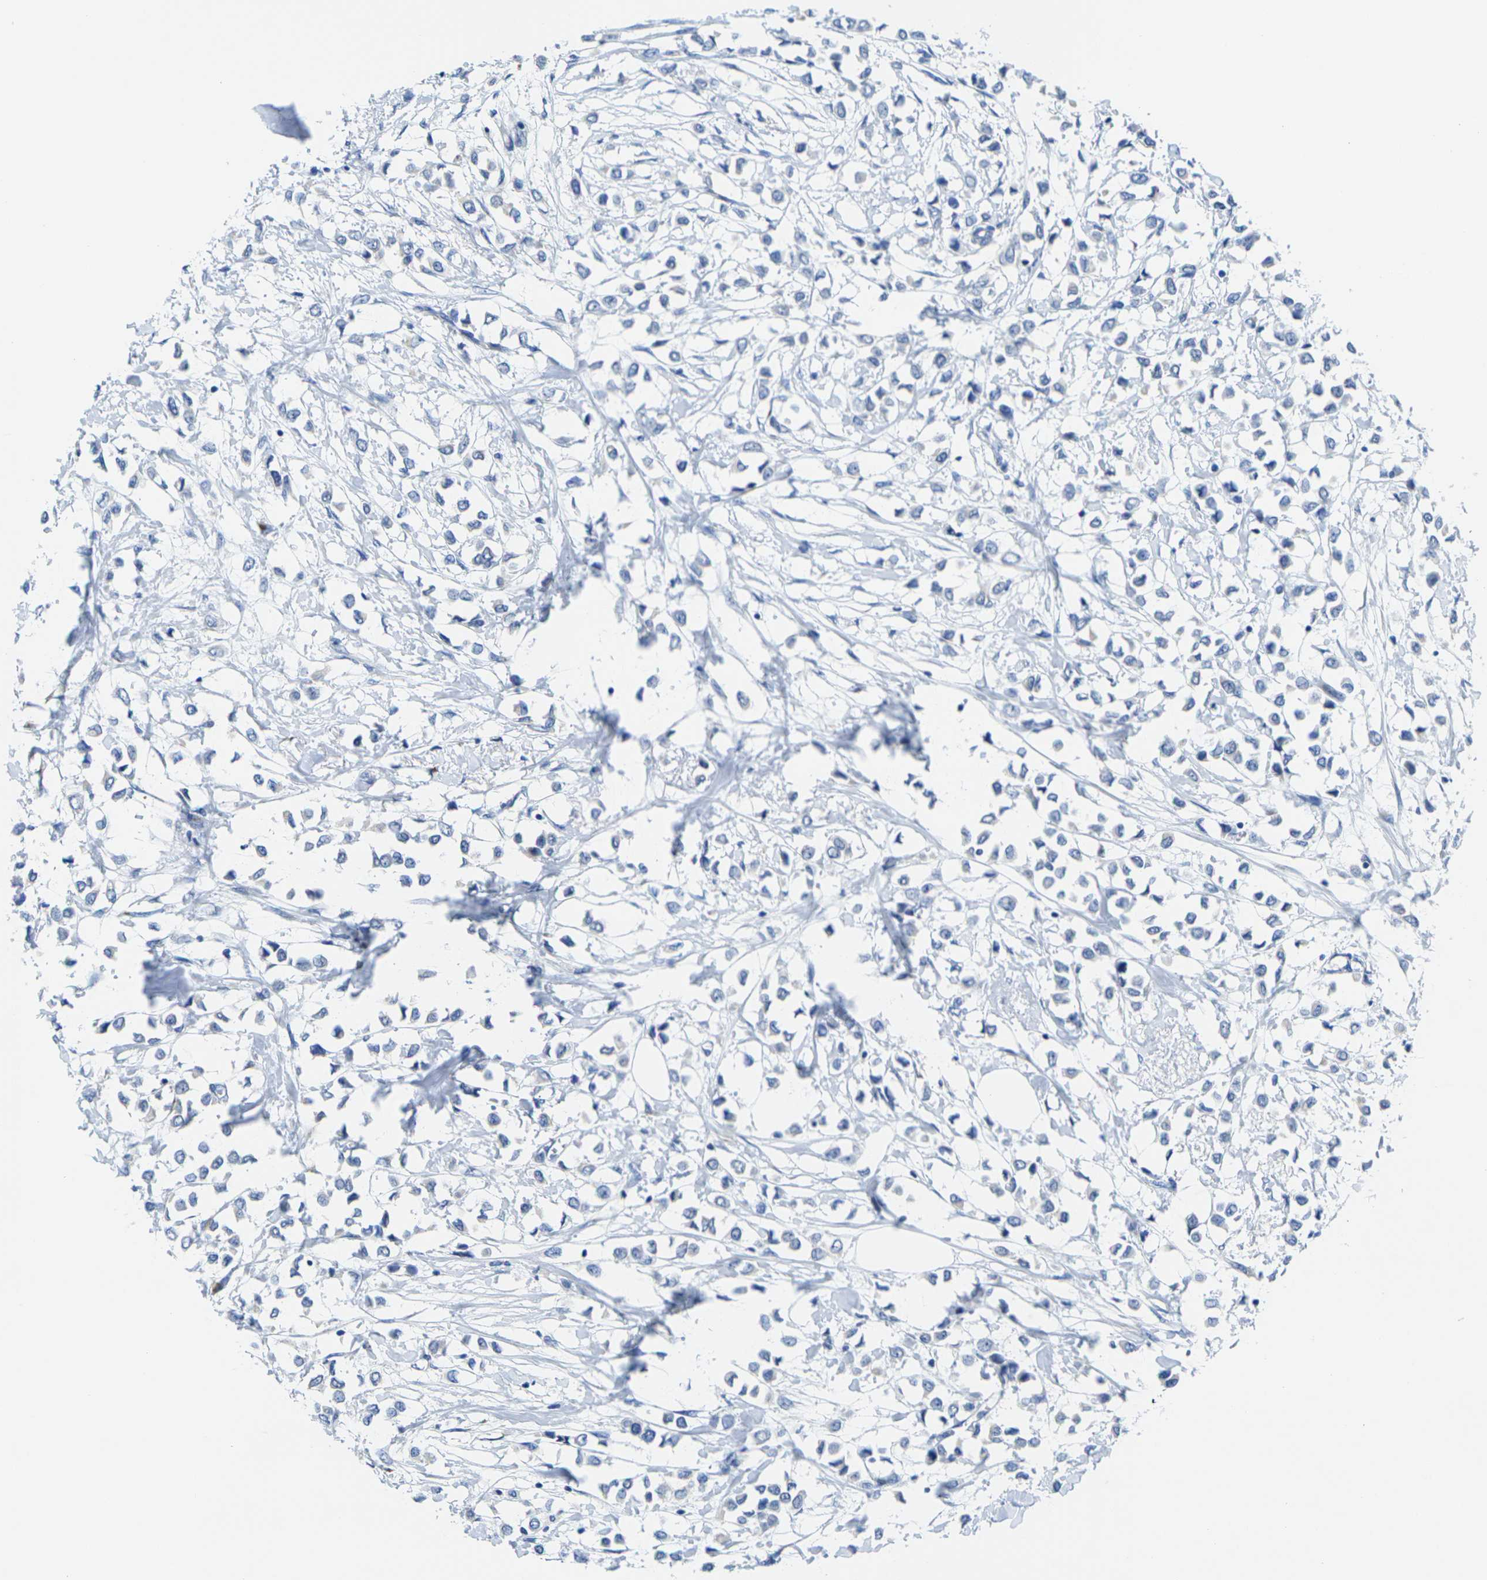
{"staining": {"intensity": "negative", "quantity": "none", "location": "none"}, "tissue": "breast cancer", "cell_type": "Tumor cells", "image_type": "cancer", "snomed": [{"axis": "morphology", "description": "Lobular carcinoma"}, {"axis": "topography", "description": "Breast"}], "caption": "Protein analysis of breast cancer (lobular carcinoma) shows no significant expression in tumor cells.", "gene": "CRK", "patient": {"sex": "female", "age": 51}}